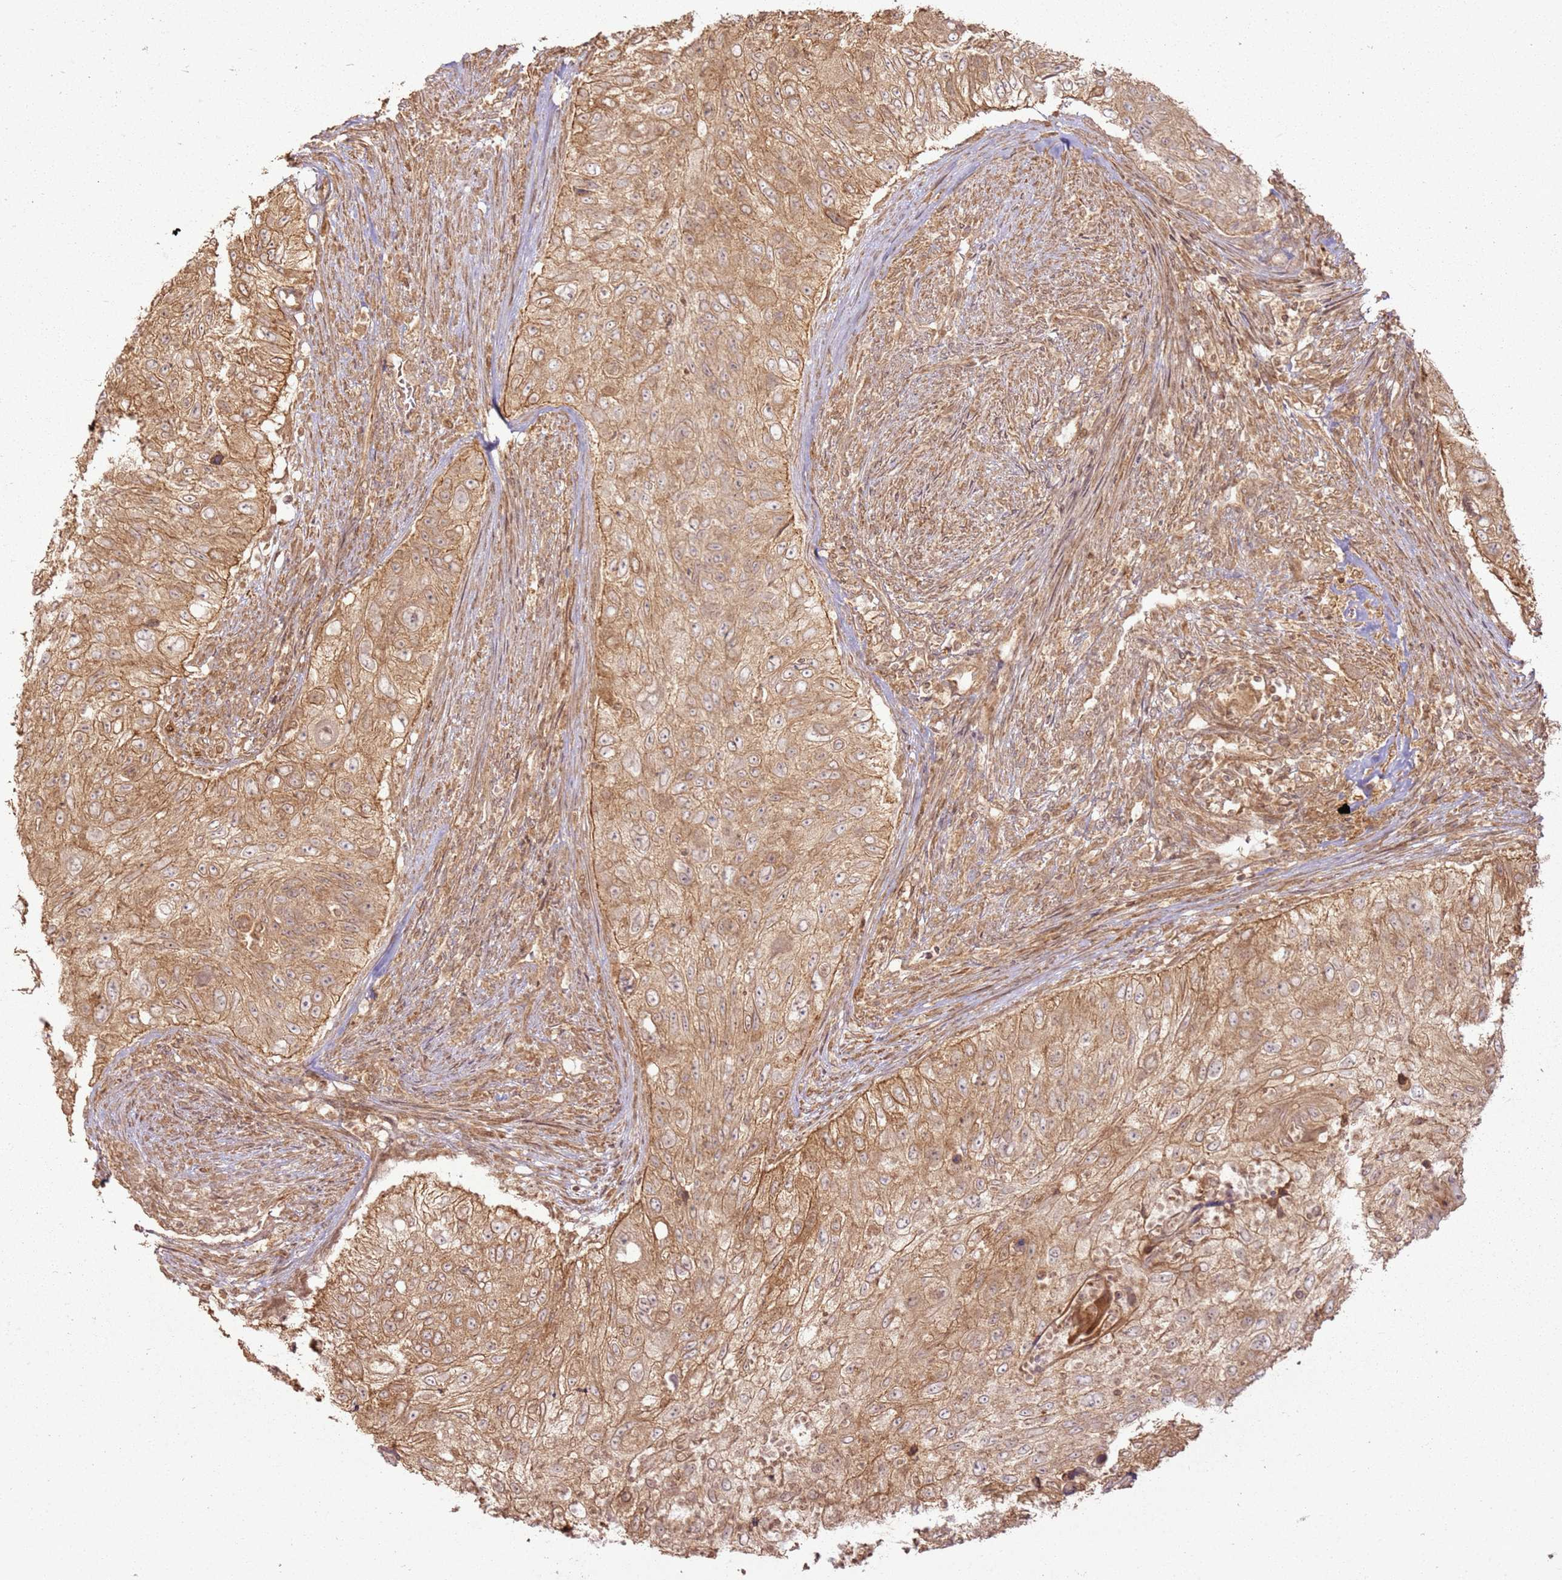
{"staining": {"intensity": "moderate", "quantity": ">75%", "location": "cytoplasmic/membranous"}, "tissue": "urothelial cancer", "cell_type": "Tumor cells", "image_type": "cancer", "snomed": [{"axis": "morphology", "description": "Urothelial carcinoma, High grade"}, {"axis": "topography", "description": "Urinary bladder"}], "caption": "A high-resolution micrograph shows immunohistochemistry (IHC) staining of urothelial cancer, which reveals moderate cytoplasmic/membranous expression in approximately >75% of tumor cells.", "gene": "ZNF776", "patient": {"sex": "female", "age": 60}}